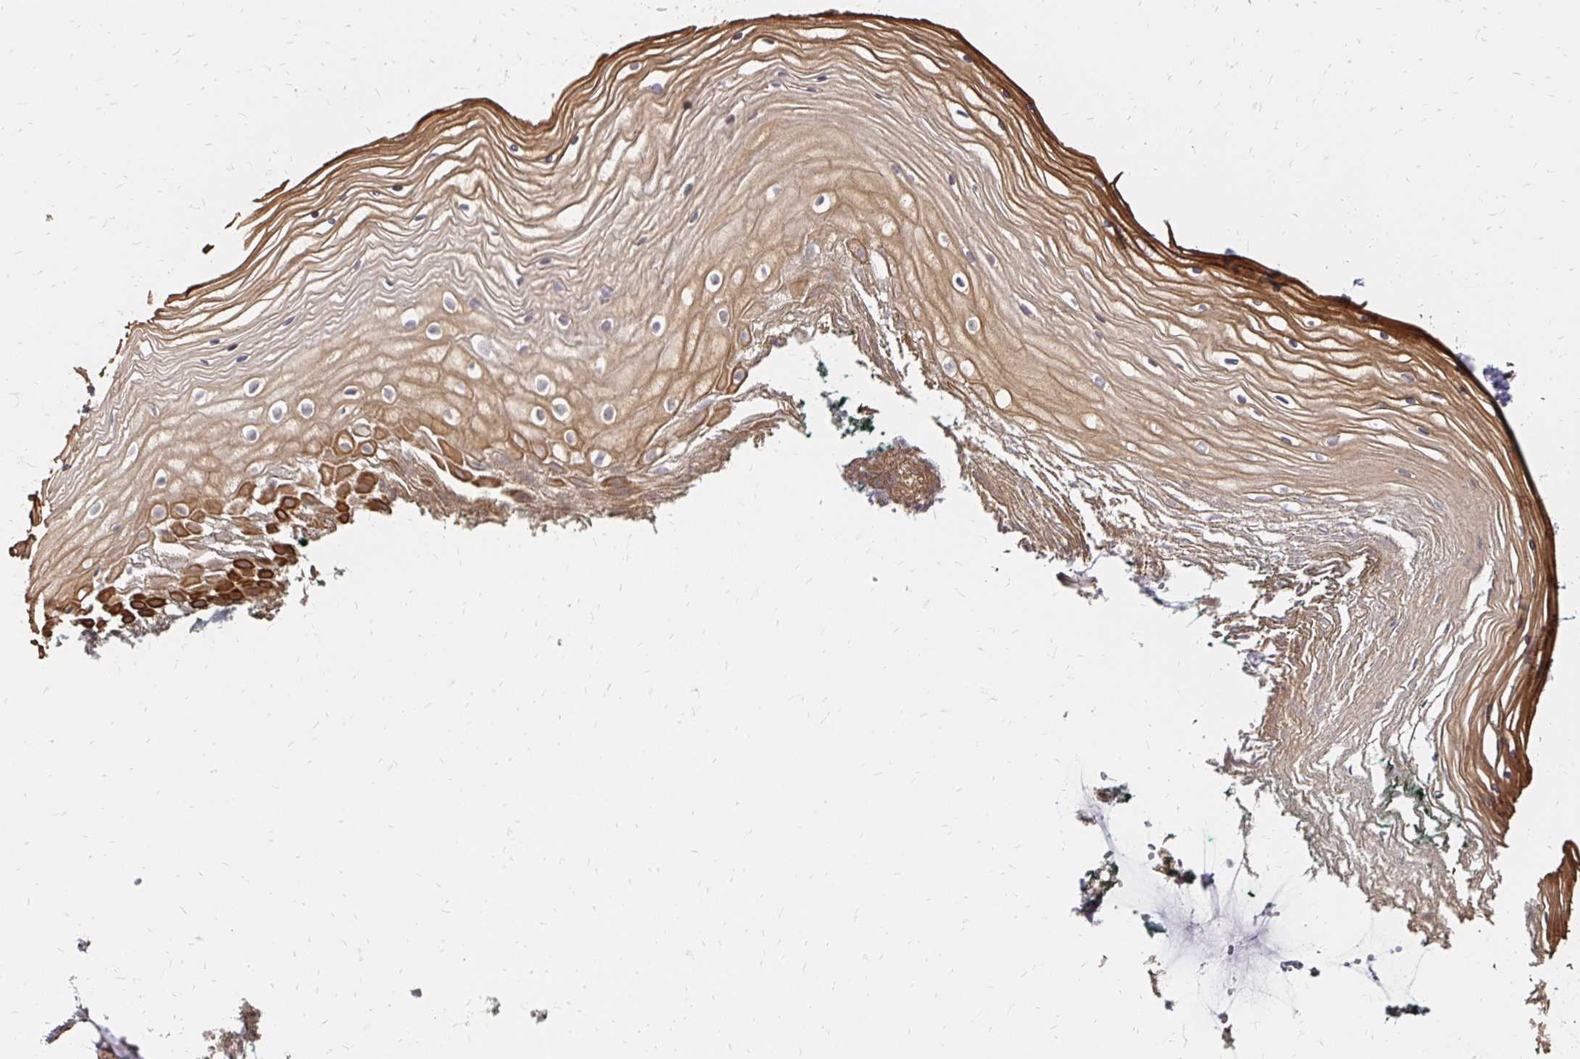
{"staining": {"intensity": "strong", "quantity": ">75%", "location": "cytoplasmic/membranous"}, "tissue": "vagina", "cell_type": "Squamous epithelial cells", "image_type": "normal", "snomed": [{"axis": "morphology", "description": "Normal tissue, NOS"}, {"axis": "topography", "description": "Vagina"}], "caption": "Protein expression analysis of benign vagina exhibits strong cytoplasmic/membranous expression in about >75% of squamous epithelial cells. Nuclei are stained in blue.", "gene": "ZW10", "patient": {"sex": "female", "age": 38}}